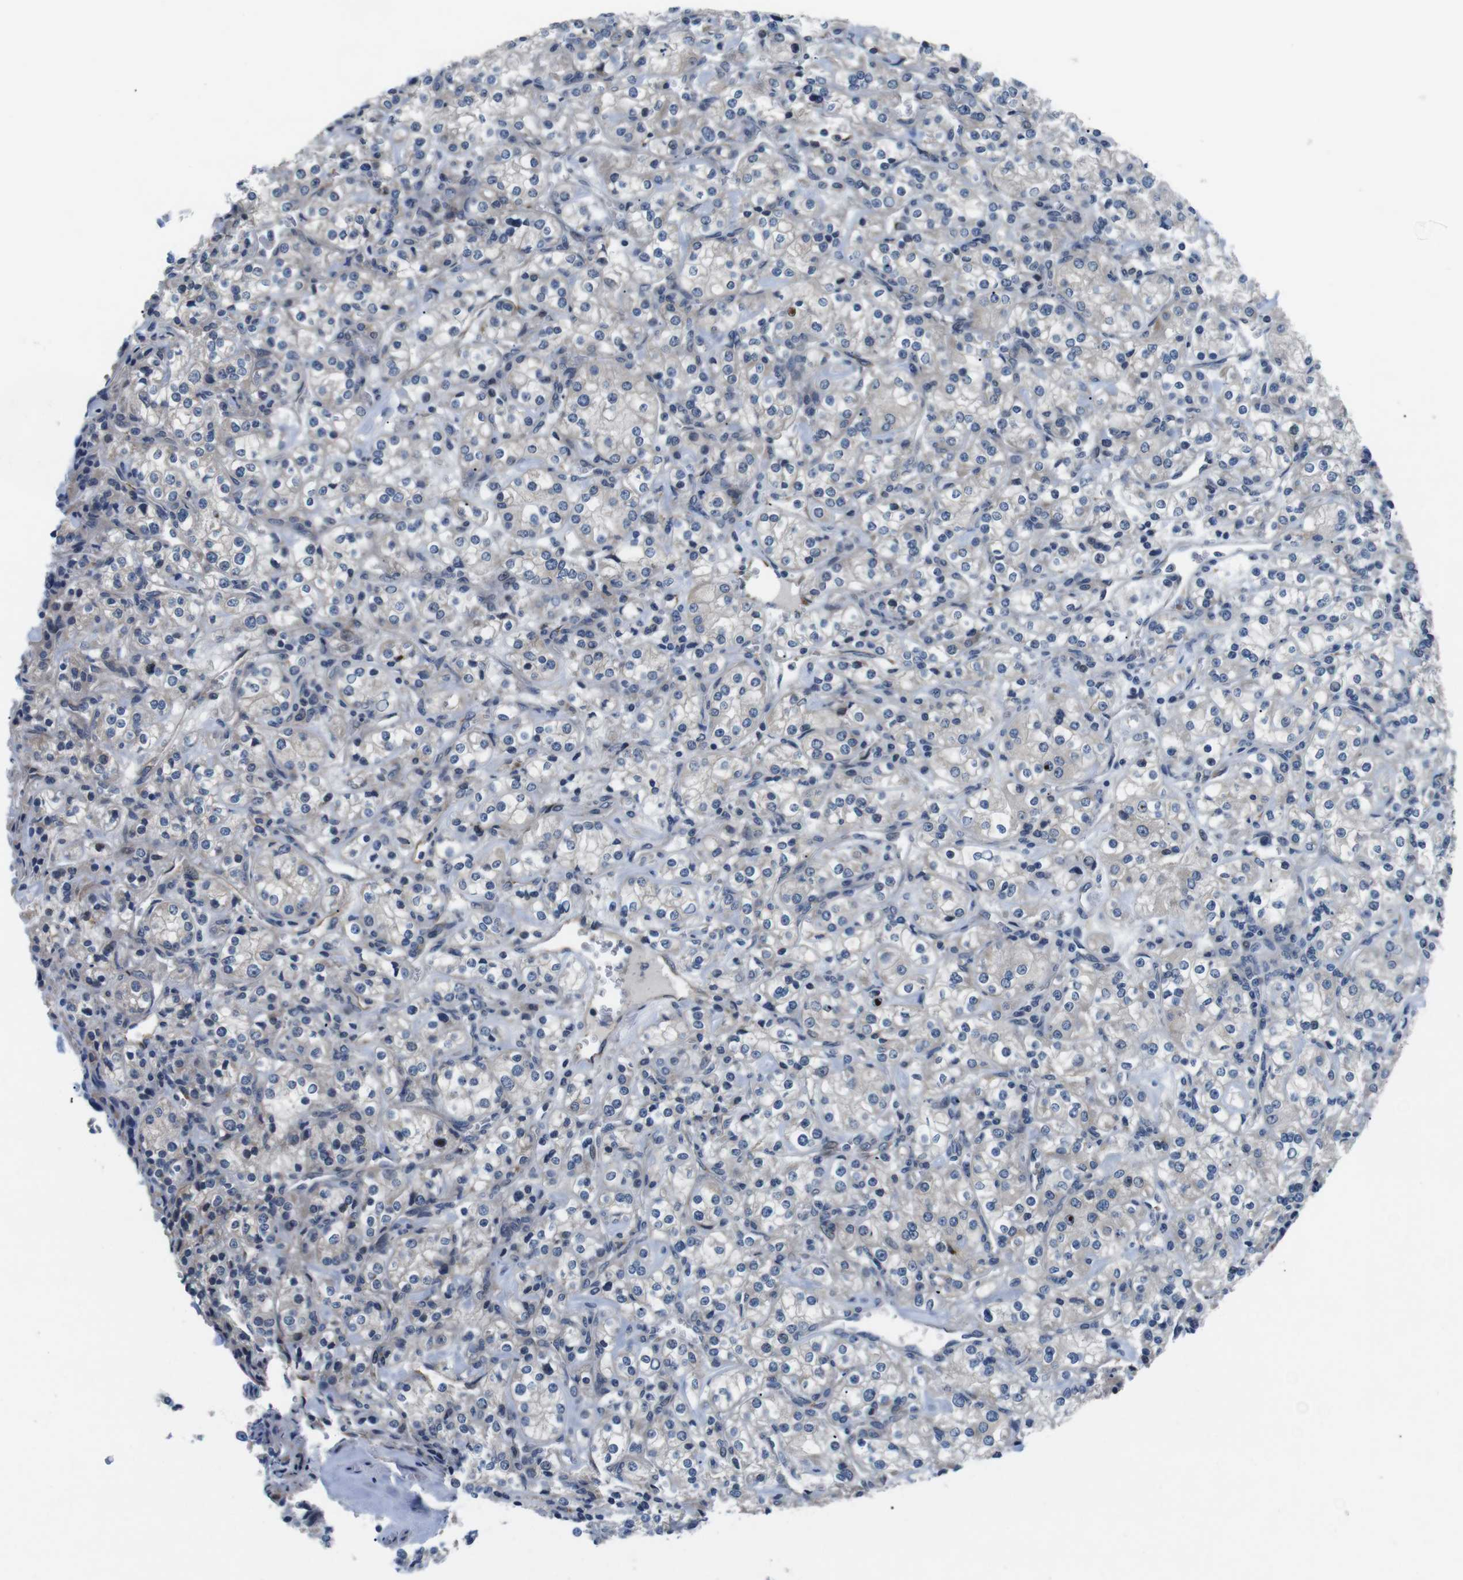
{"staining": {"intensity": "negative", "quantity": "none", "location": "none"}, "tissue": "renal cancer", "cell_type": "Tumor cells", "image_type": "cancer", "snomed": [{"axis": "morphology", "description": "Adenocarcinoma, NOS"}, {"axis": "topography", "description": "Kidney"}], "caption": "Tumor cells are negative for brown protein staining in renal adenocarcinoma. Brightfield microscopy of immunohistochemistry (IHC) stained with DAB (brown) and hematoxylin (blue), captured at high magnification.", "gene": "JAK1", "patient": {"sex": "male", "age": 77}}